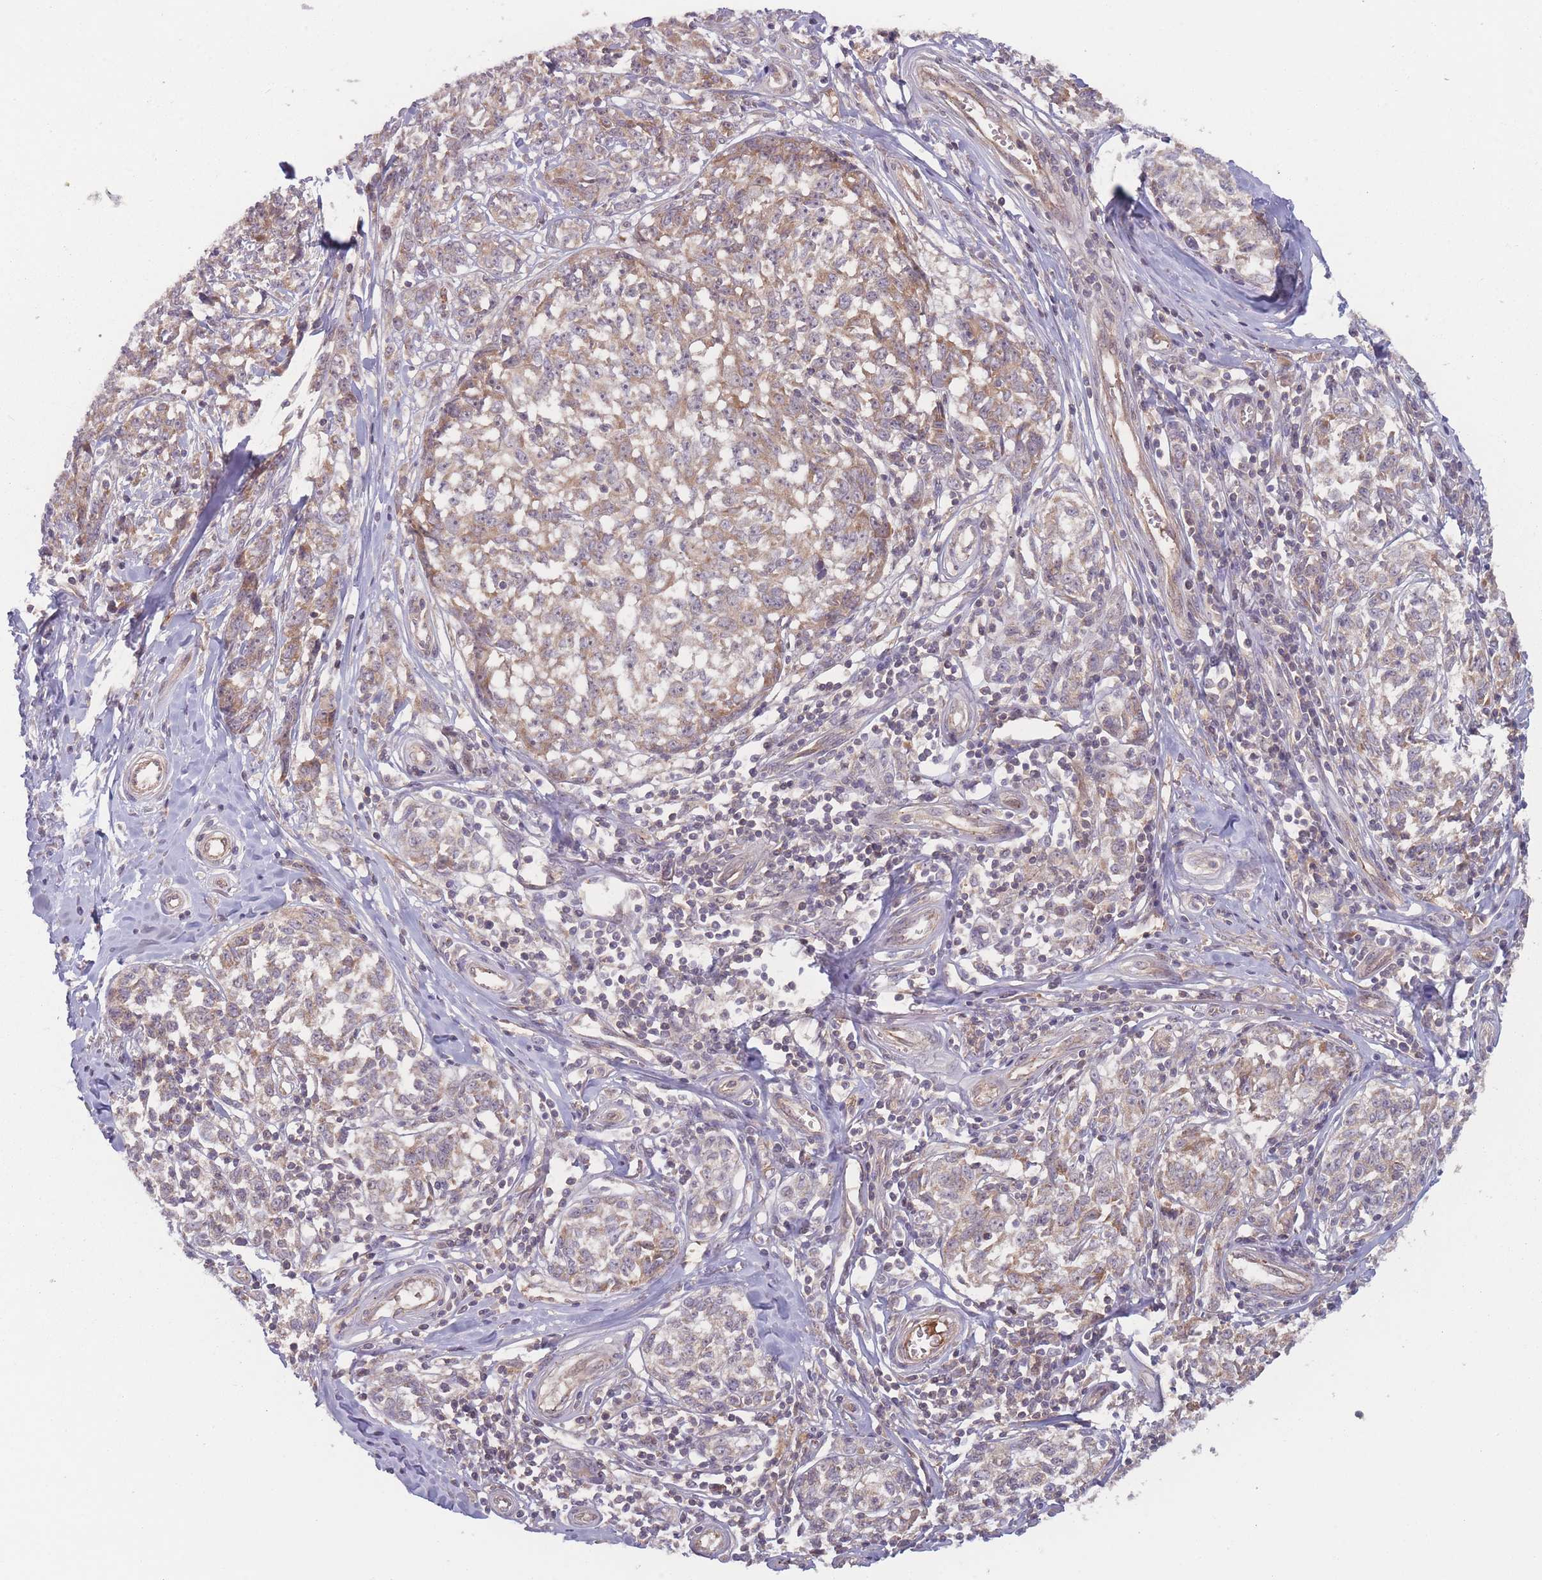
{"staining": {"intensity": "weak", "quantity": "25%-75%", "location": "cytoplasmic/membranous"}, "tissue": "melanoma", "cell_type": "Tumor cells", "image_type": "cancer", "snomed": [{"axis": "morphology", "description": "Normal tissue, NOS"}, {"axis": "morphology", "description": "Malignant melanoma, NOS"}, {"axis": "topography", "description": "Skin"}], "caption": "An image showing weak cytoplasmic/membranous staining in about 25%-75% of tumor cells in melanoma, as visualized by brown immunohistochemical staining.", "gene": "ATP5MG", "patient": {"sex": "female", "age": 64}}